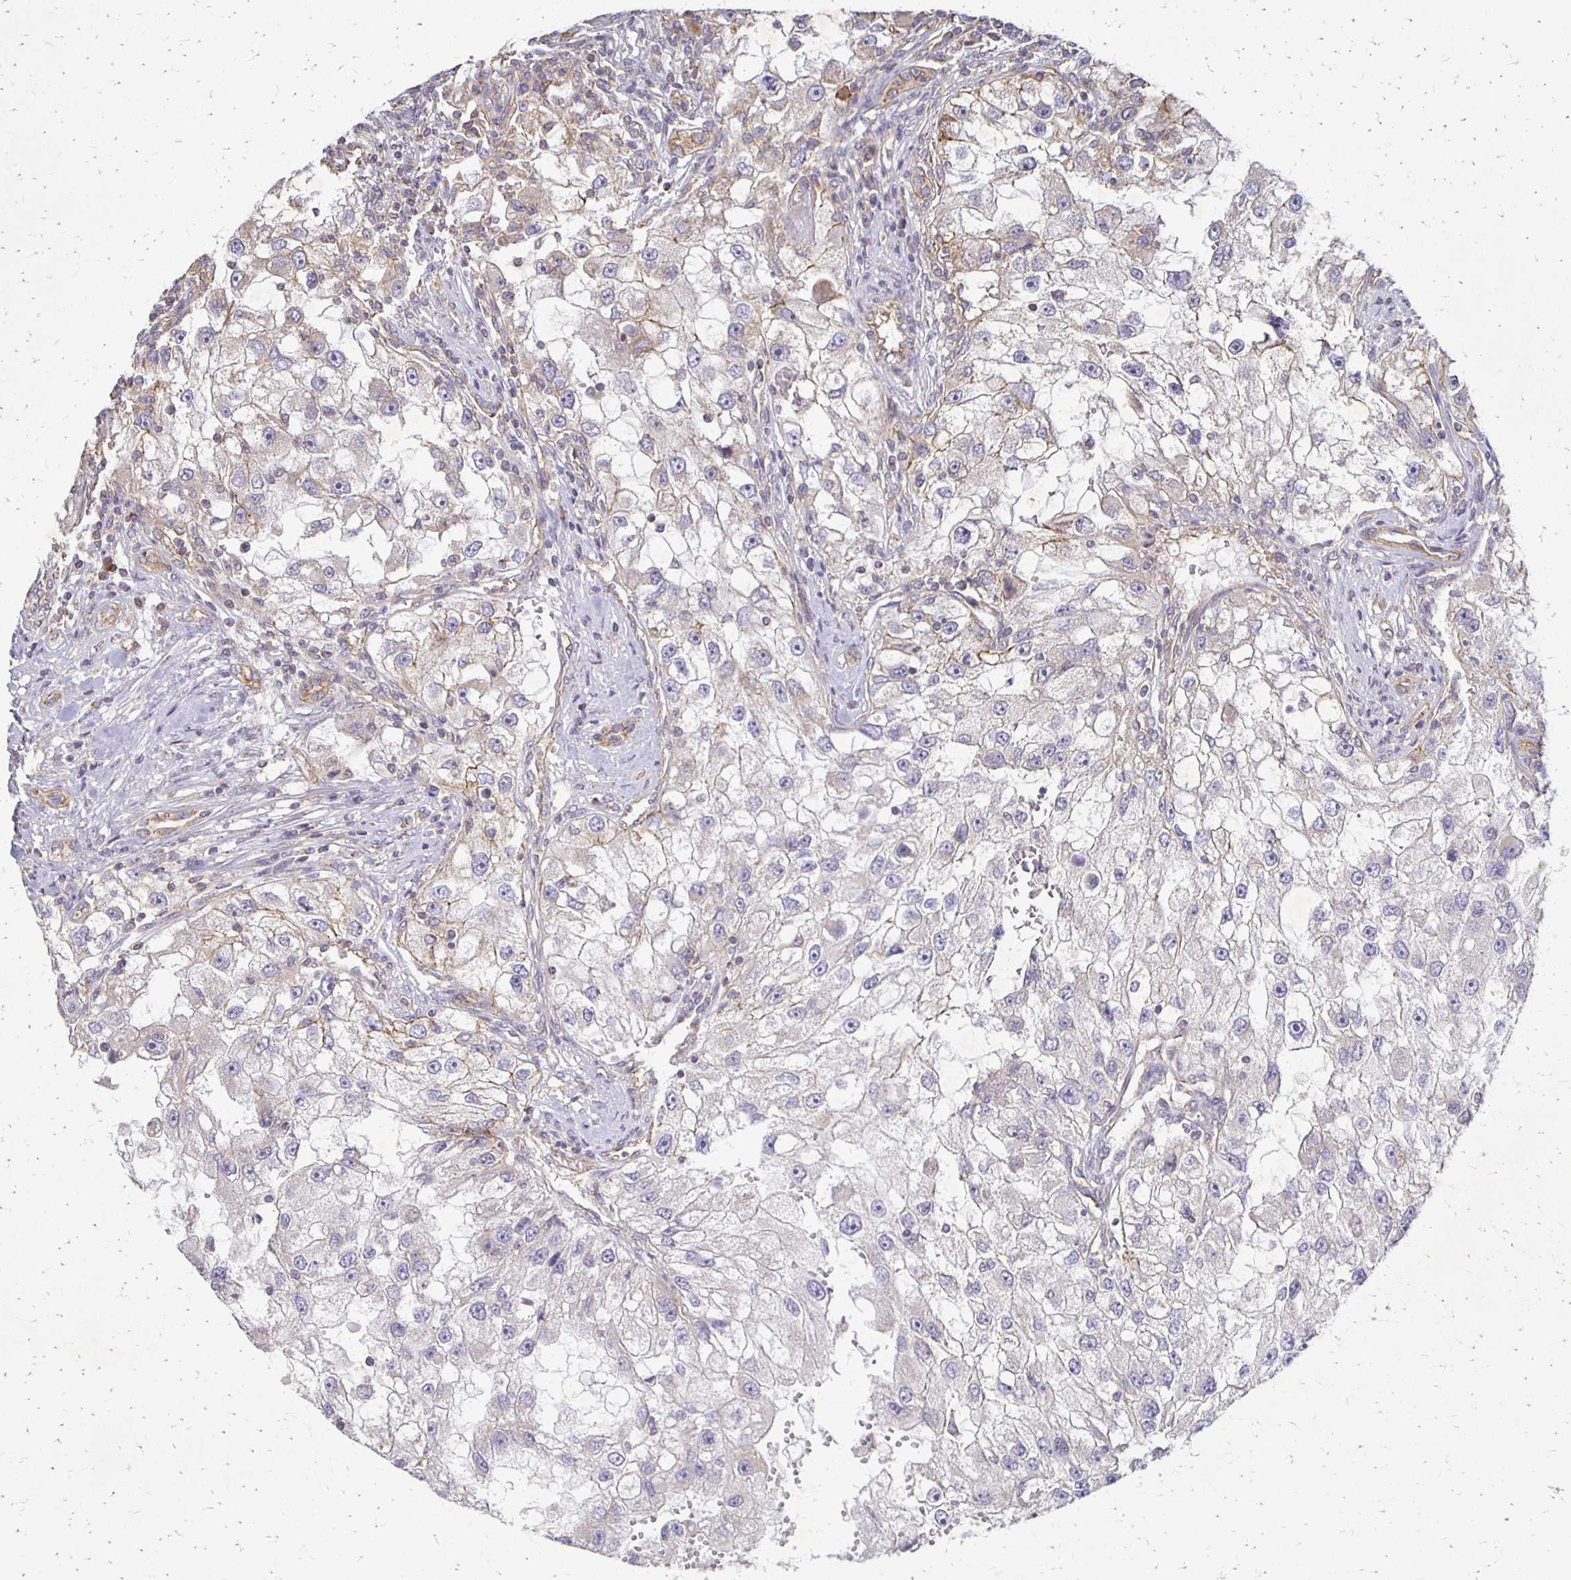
{"staining": {"intensity": "weak", "quantity": "25%-75%", "location": "cytoplasmic/membranous"}, "tissue": "renal cancer", "cell_type": "Tumor cells", "image_type": "cancer", "snomed": [{"axis": "morphology", "description": "Adenocarcinoma, NOS"}, {"axis": "topography", "description": "Kidney"}], "caption": "Renal adenocarcinoma stained for a protein (brown) exhibits weak cytoplasmic/membranous positive staining in about 25%-75% of tumor cells.", "gene": "EIF4EBP2", "patient": {"sex": "male", "age": 63}}